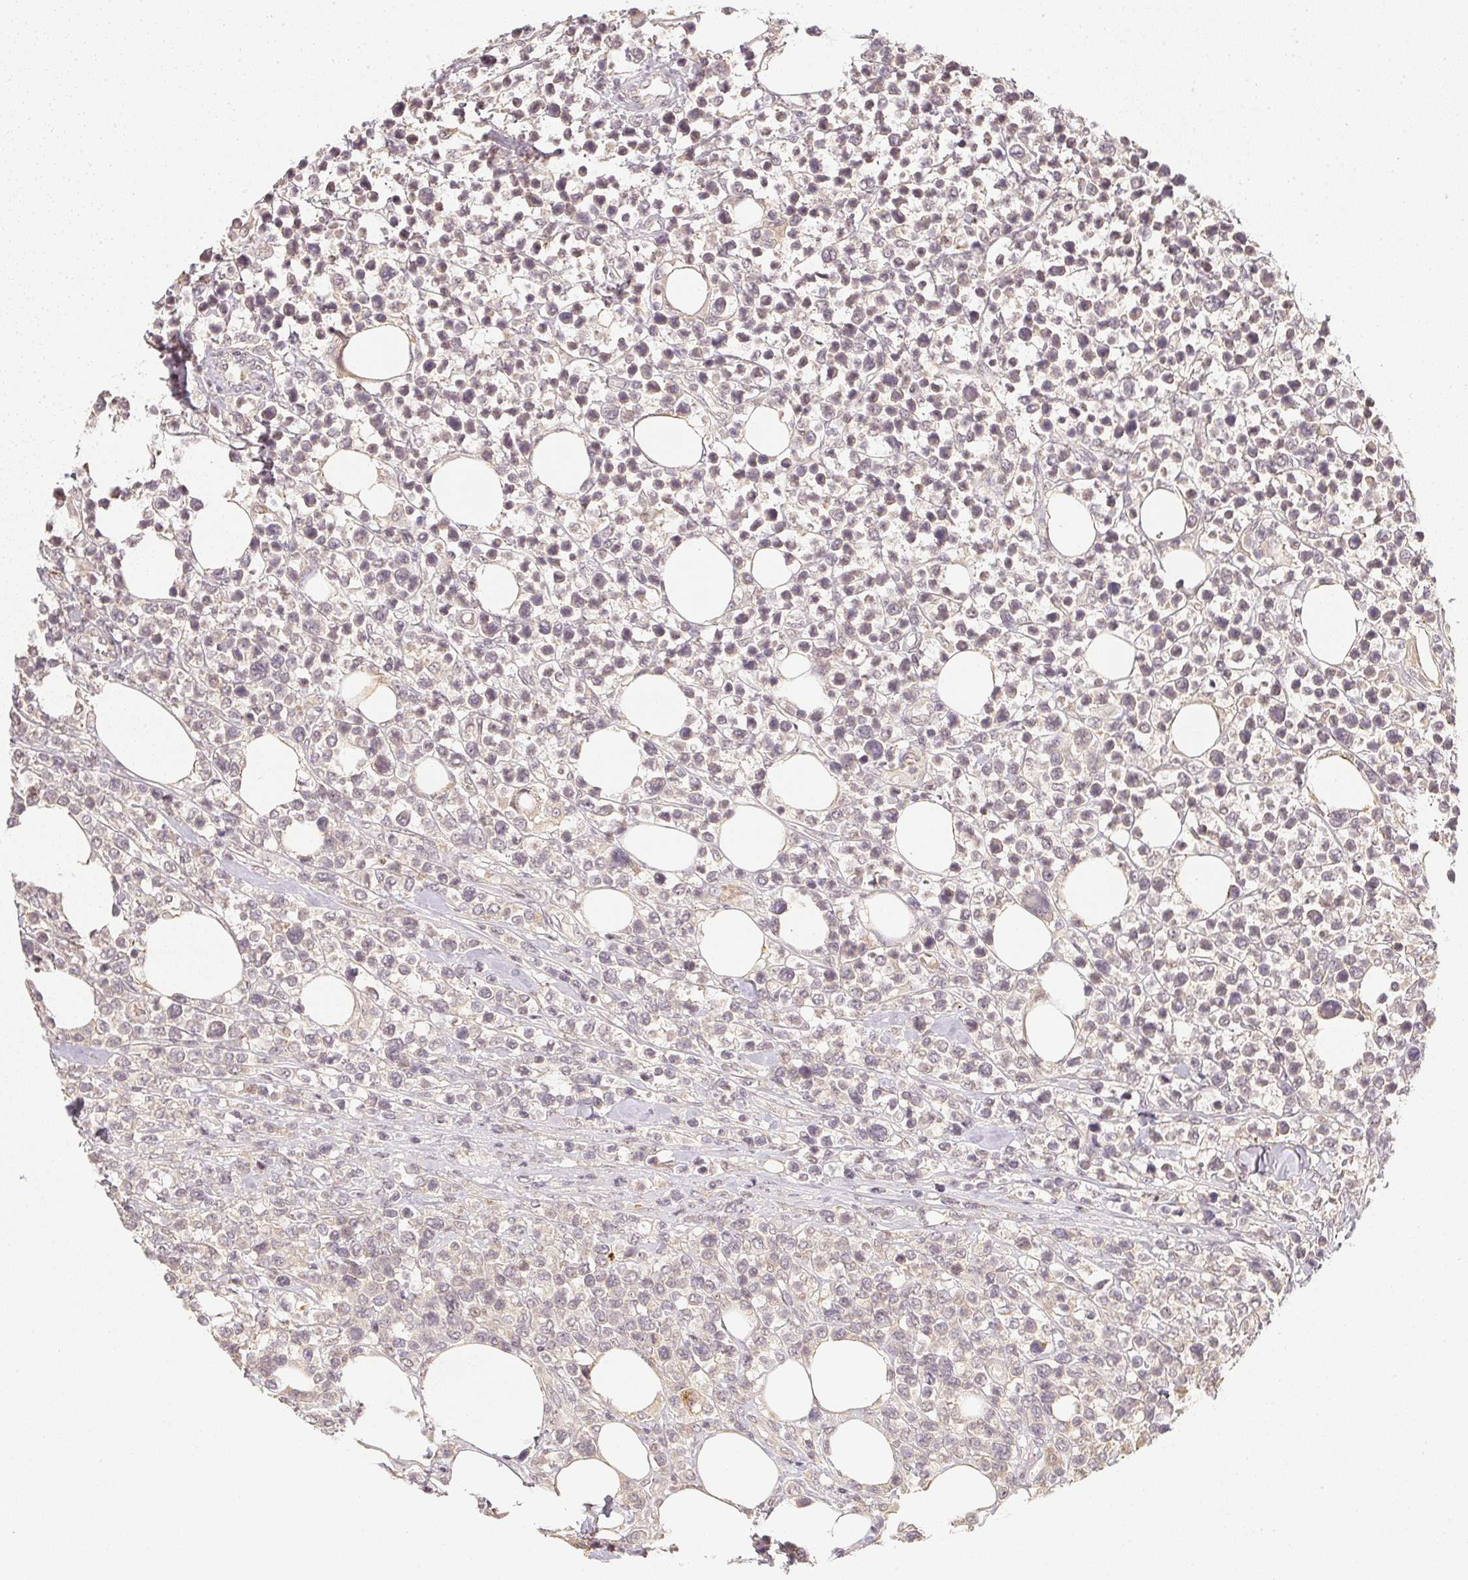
{"staining": {"intensity": "negative", "quantity": "none", "location": "none"}, "tissue": "lymphoma", "cell_type": "Tumor cells", "image_type": "cancer", "snomed": [{"axis": "morphology", "description": "Malignant lymphoma, non-Hodgkin's type, High grade"}, {"axis": "topography", "description": "Soft tissue"}], "caption": "High-grade malignant lymphoma, non-Hodgkin's type stained for a protein using immunohistochemistry (IHC) shows no staining tumor cells.", "gene": "SERPINE1", "patient": {"sex": "female", "age": 56}}